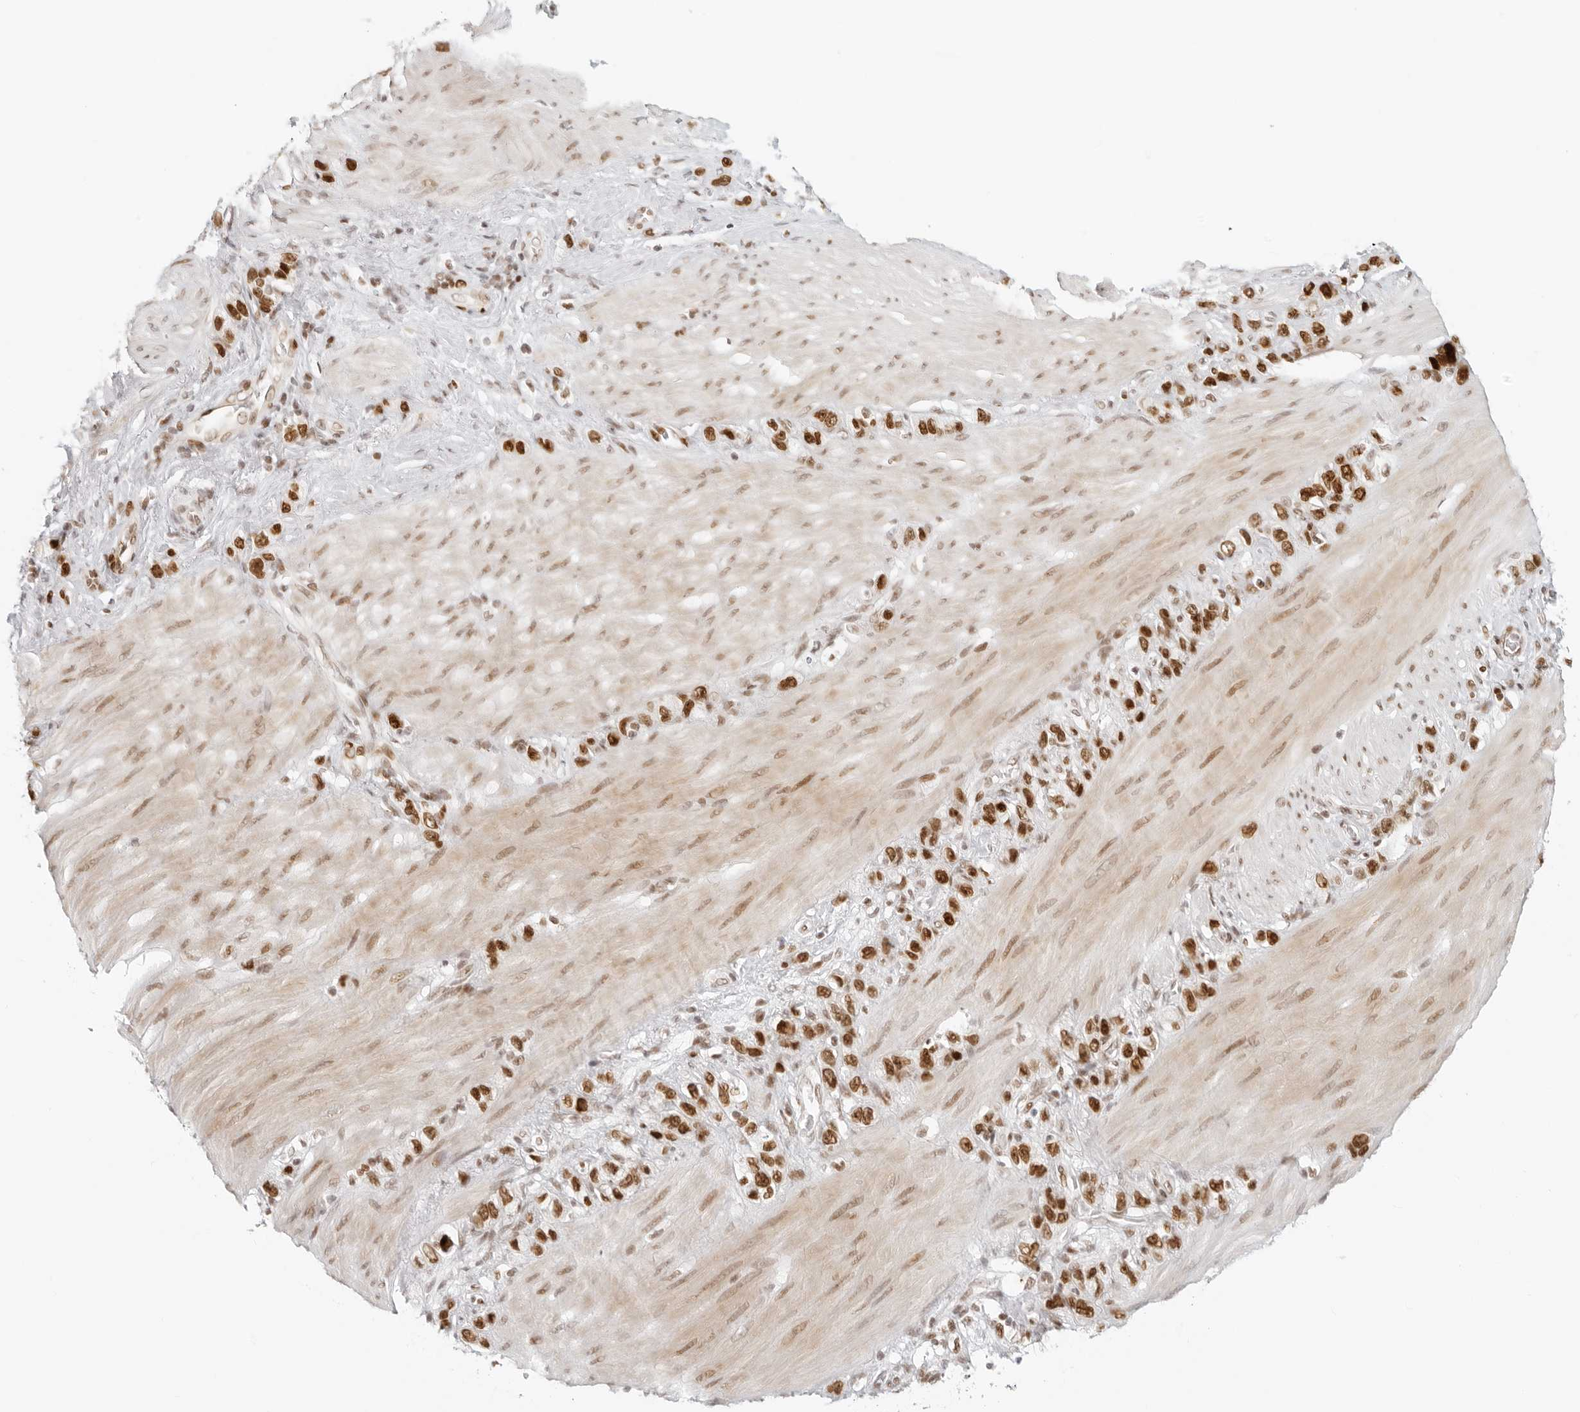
{"staining": {"intensity": "strong", "quantity": ">75%", "location": "nuclear"}, "tissue": "stomach cancer", "cell_type": "Tumor cells", "image_type": "cancer", "snomed": [{"axis": "morphology", "description": "Normal tissue, NOS"}, {"axis": "morphology", "description": "Adenocarcinoma, NOS"}, {"axis": "morphology", "description": "Adenocarcinoma, High grade"}, {"axis": "topography", "description": "Stomach, upper"}, {"axis": "topography", "description": "Stomach"}], "caption": "Protein staining by IHC shows strong nuclear staining in approximately >75% of tumor cells in stomach cancer.", "gene": "RCC1", "patient": {"sex": "female", "age": 65}}